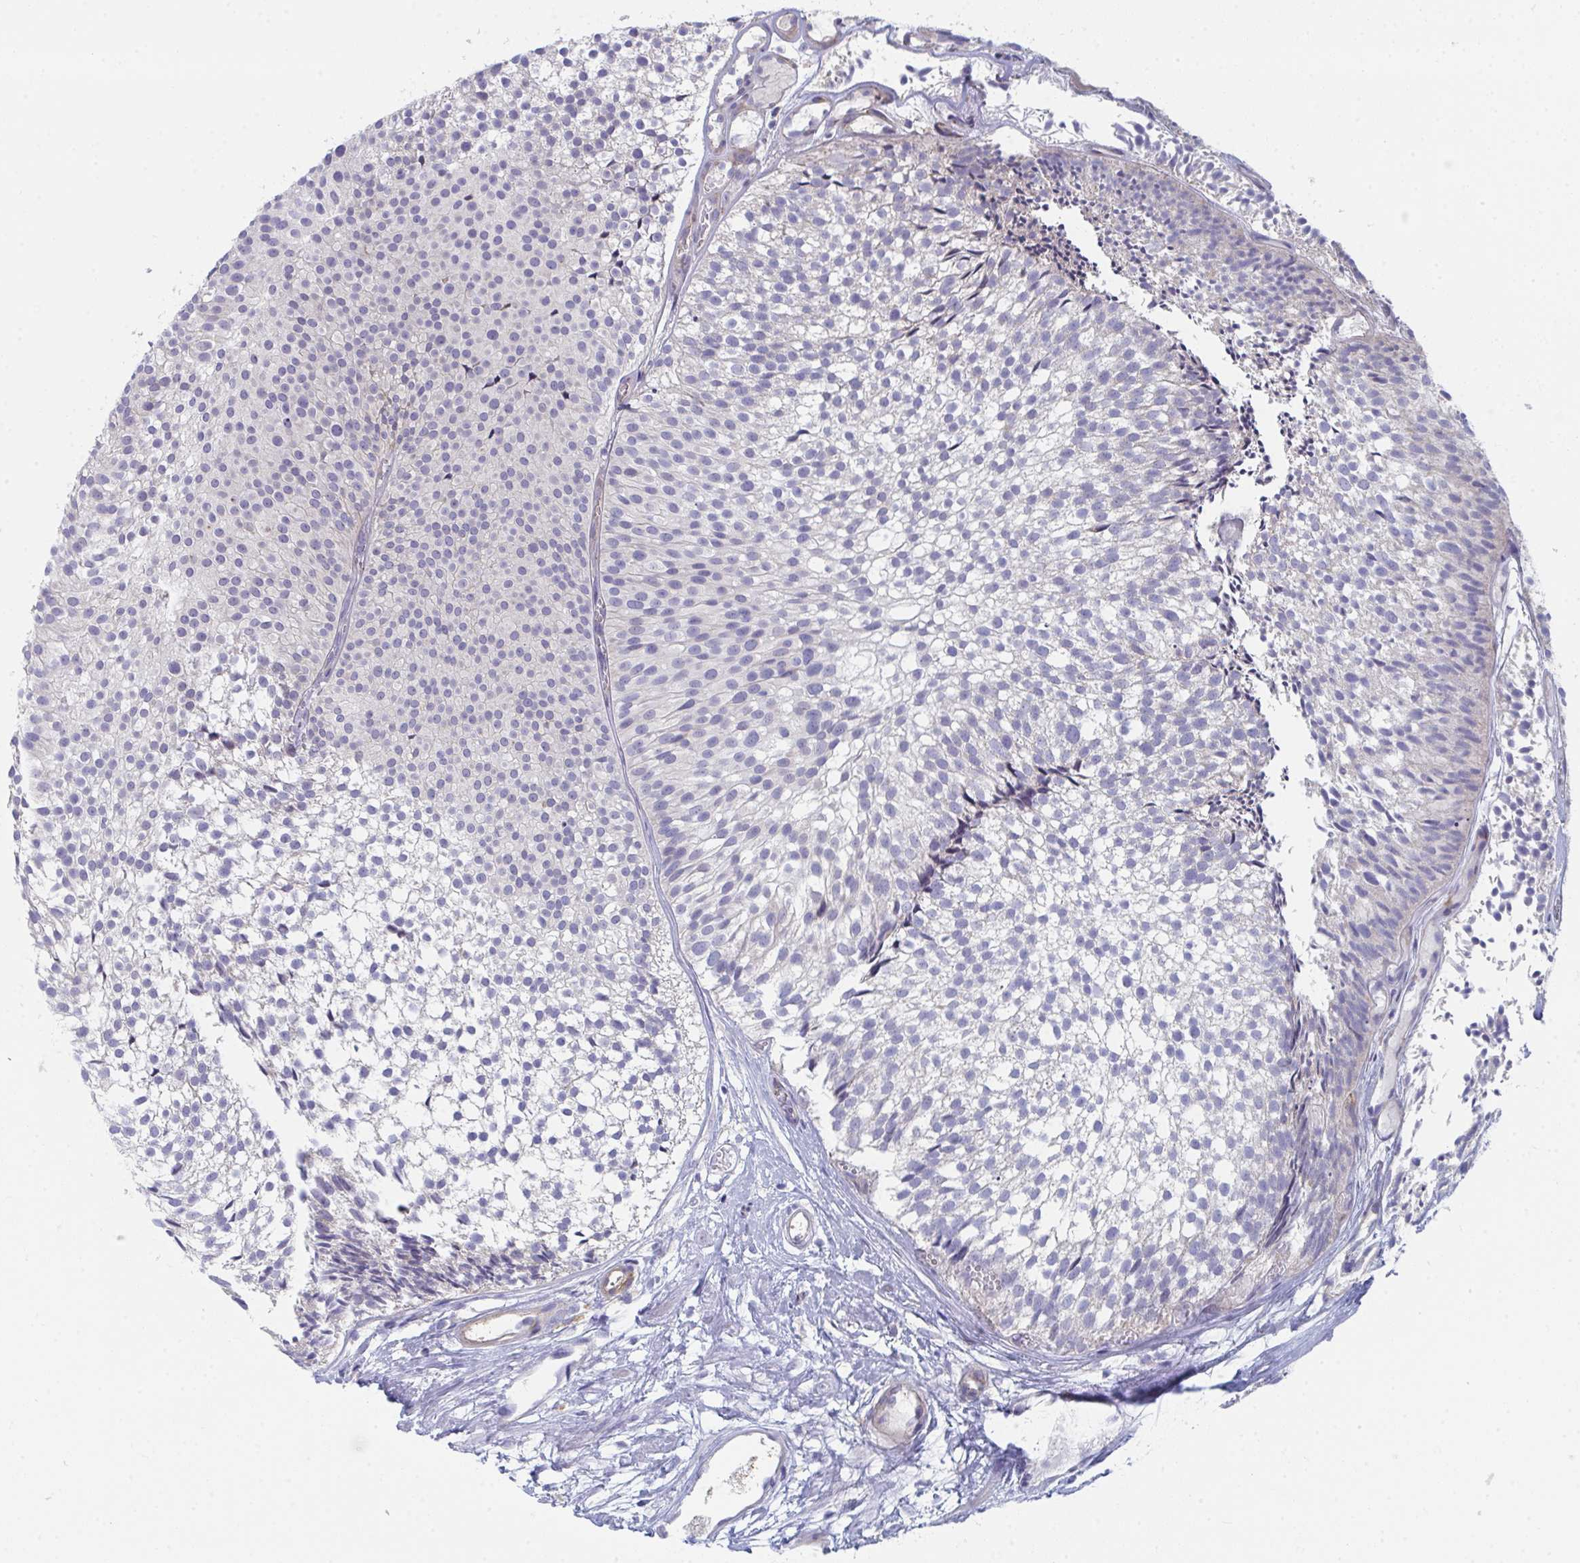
{"staining": {"intensity": "negative", "quantity": "none", "location": "none"}, "tissue": "urothelial cancer", "cell_type": "Tumor cells", "image_type": "cancer", "snomed": [{"axis": "morphology", "description": "Urothelial carcinoma, Low grade"}, {"axis": "topography", "description": "Urinary bladder"}], "caption": "Photomicrograph shows no protein positivity in tumor cells of urothelial cancer tissue.", "gene": "VWDE", "patient": {"sex": "male", "age": 91}}